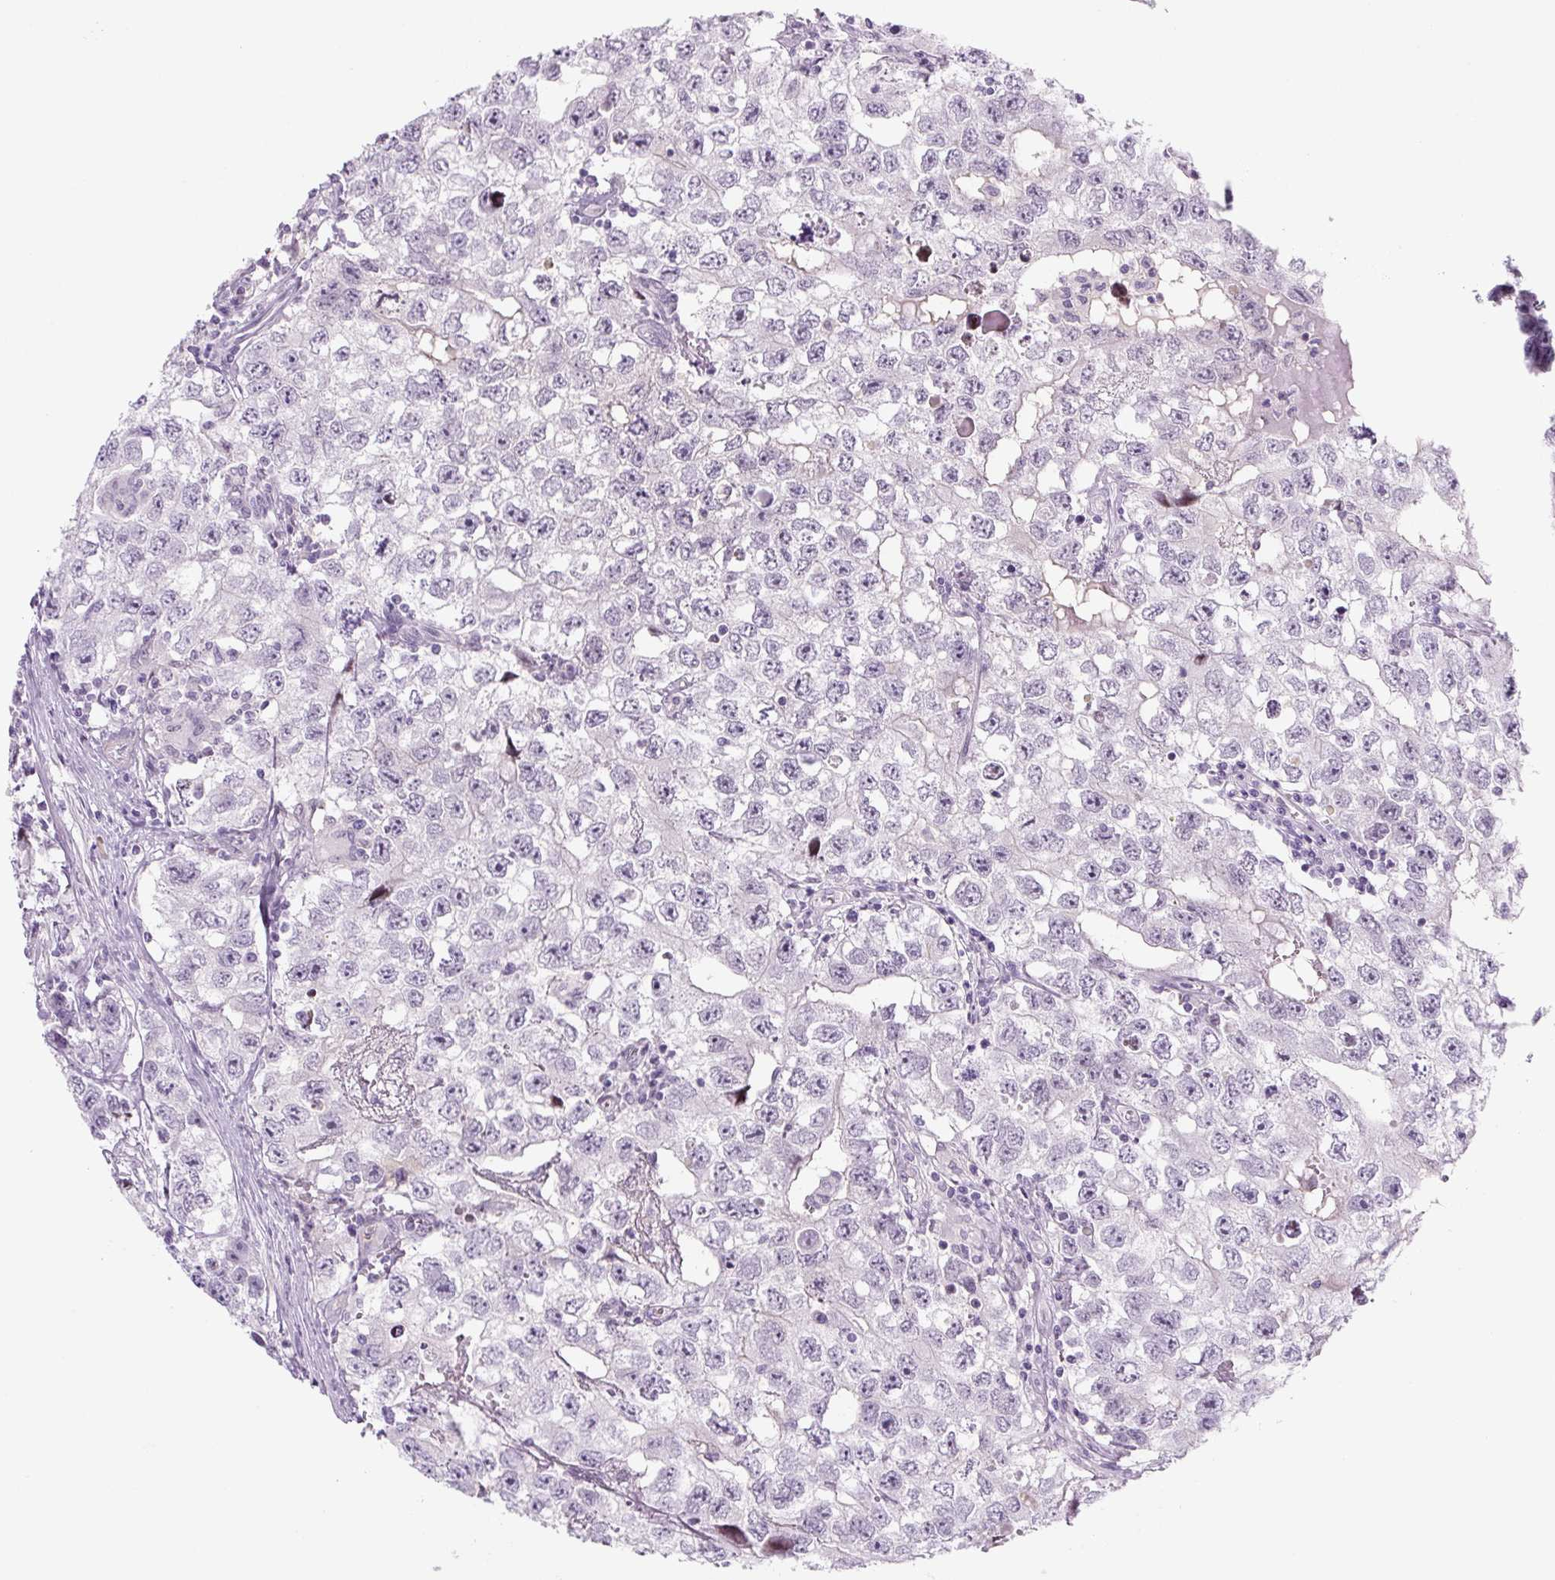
{"staining": {"intensity": "negative", "quantity": "none", "location": "none"}, "tissue": "testis cancer", "cell_type": "Tumor cells", "image_type": "cancer", "snomed": [{"axis": "morphology", "description": "Seminoma, NOS"}, {"axis": "morphology", "description": "Carcinoma, Embryonal, NOS"}, {"axis": "topography", "description": "Testis"}], "caption": "Embryonal carcinoma (testis) was stained to show a protein in brown. There is no significant expression in tumor cells.", "gene": "PRM1", "patient": {"sex": "male", "age": 43}}